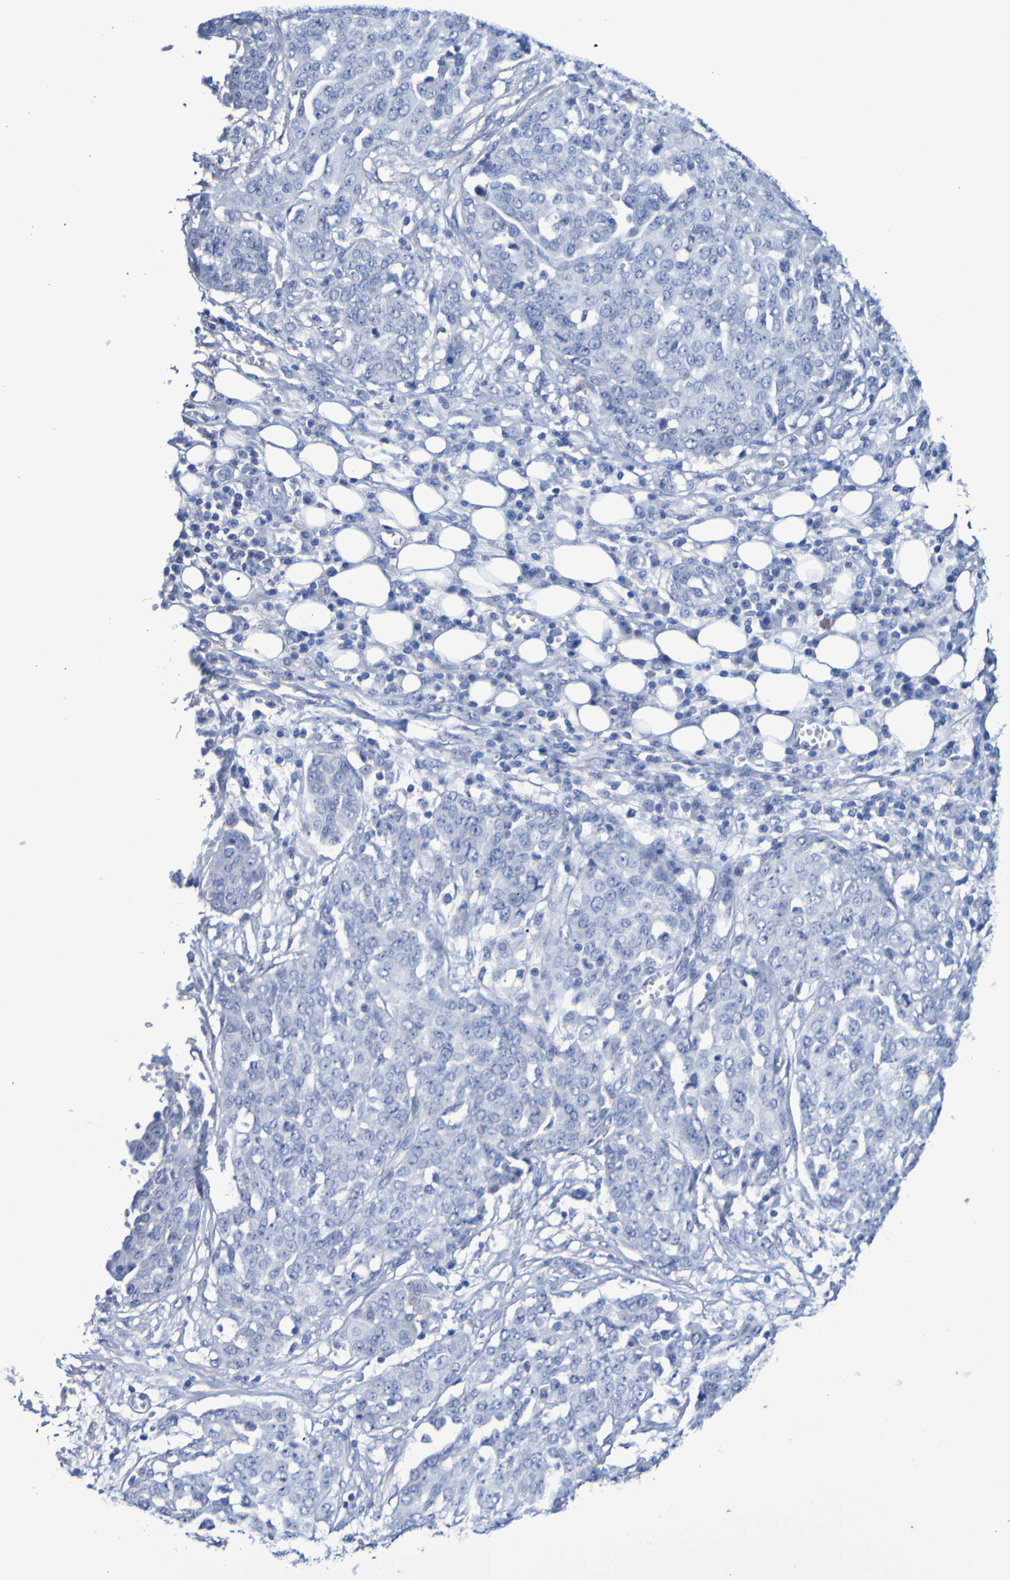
{"staining": {"intensity": "negative", "quantity": "none", "location": "none"}, "tissue": "ovarian cancer", "cell_type": "Tumor cells", "image_type": "cancer", "snomed": [{"axis": "morphology", "description": "Cystadenocarcinoma, serous, NOS"}, {"axis": "topography", "description": "Soft tissue"}, {"axis": "topography", "description": "Ovary"}], "caption": "DAB immunohistochemical staining of human ovarian cancer (serous cystadenocarcinoma) displays no significant staining in tumor cells.", "gene": "SGCB", "patient": {"sex": "female", "age": 57}}